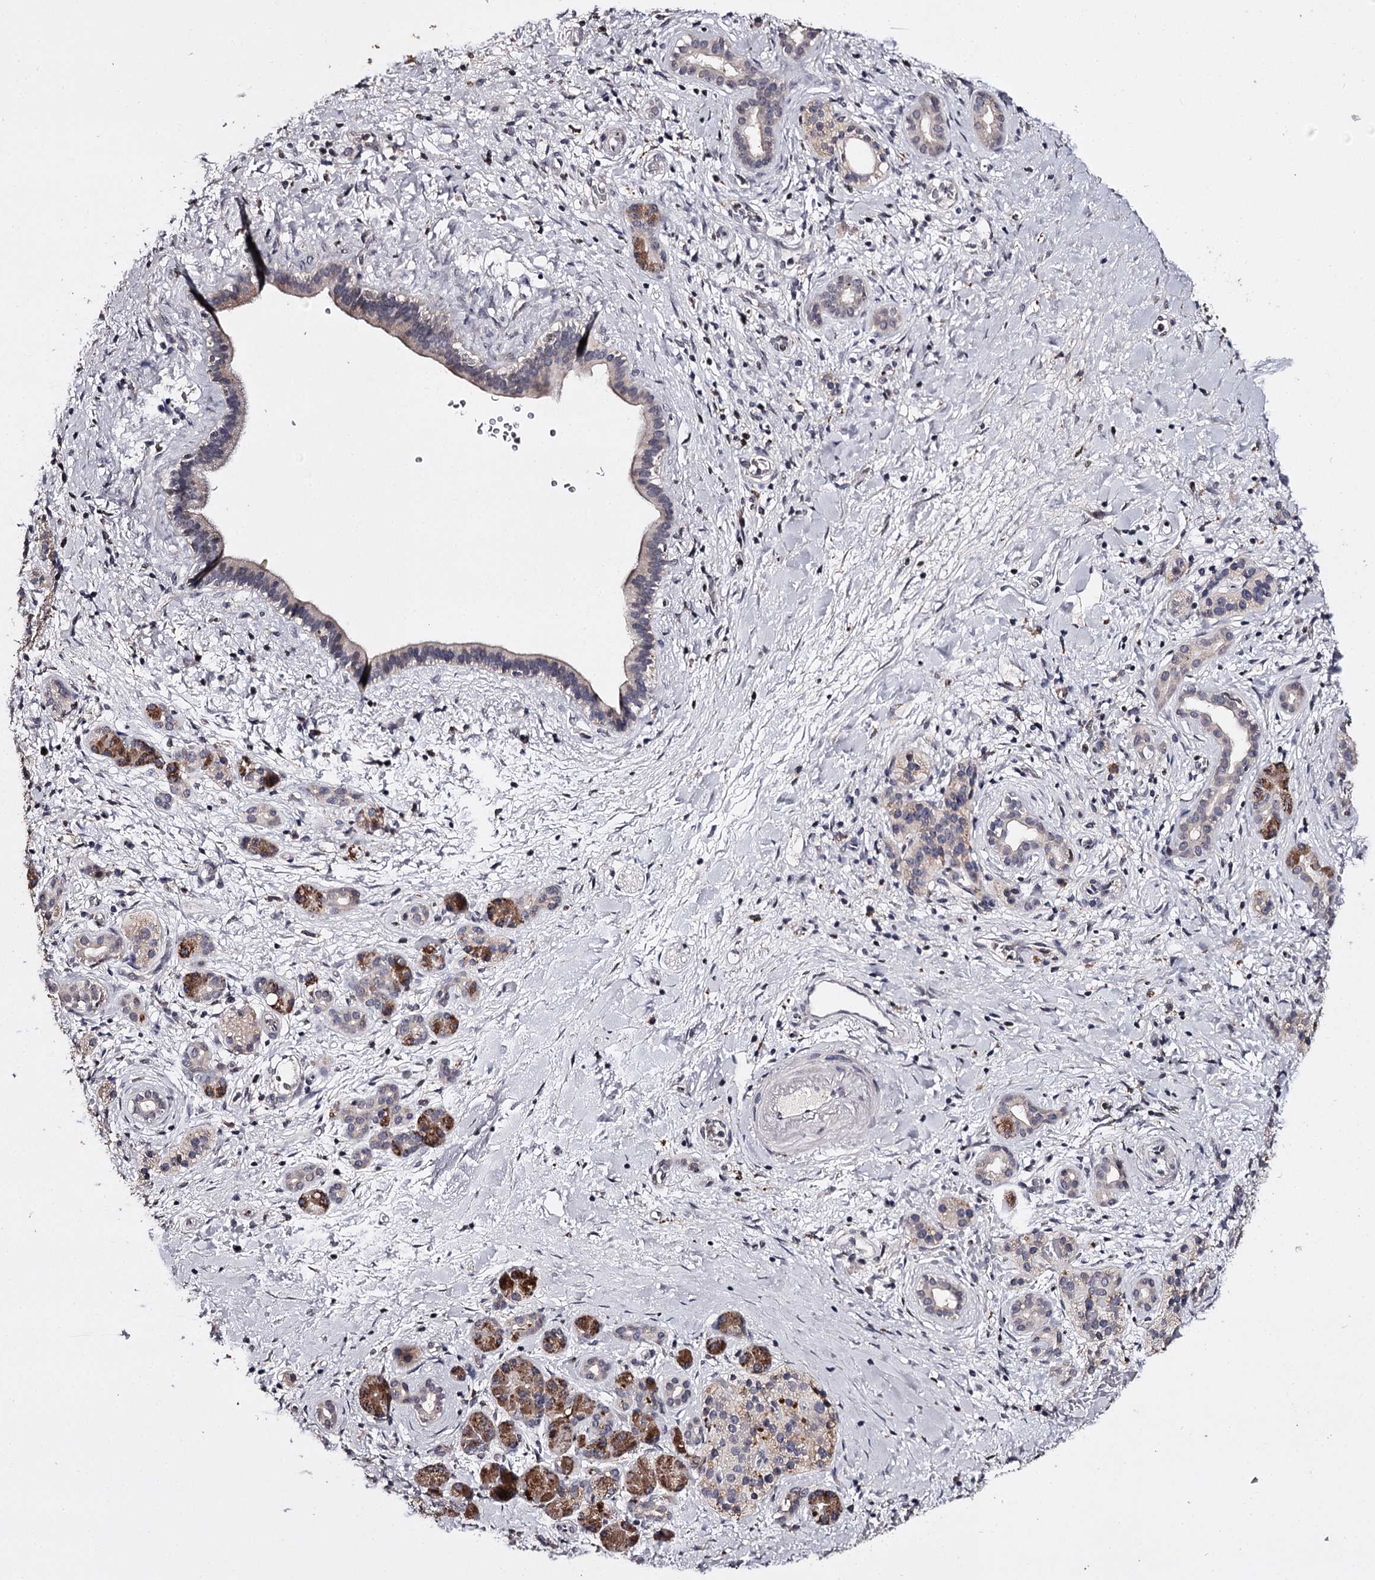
{"staining": {"intensity": "negative", "quantity": "none", "location": "none"}, "tissue": "pancreatic cancer", "cell_type": "Tumor cells", "image_type": "cancer", "snomed": [{"axis": "morphology", "description": "Normal tissue, NOS"}, {"axis": "morphology", "description": "Adenocarcinoma, NOS"}, {"axis": "topography", "description": "Pancreas"}, {"axis": "topography", "description": "Peripheral nerve tissue"}], "caption": "Pancreatic adenocarcinoma stained for a protein using IHC shows no positivity tumor cells.", "gene": "SLC32A1", "patient": {"sex": "female", "age": 77}}